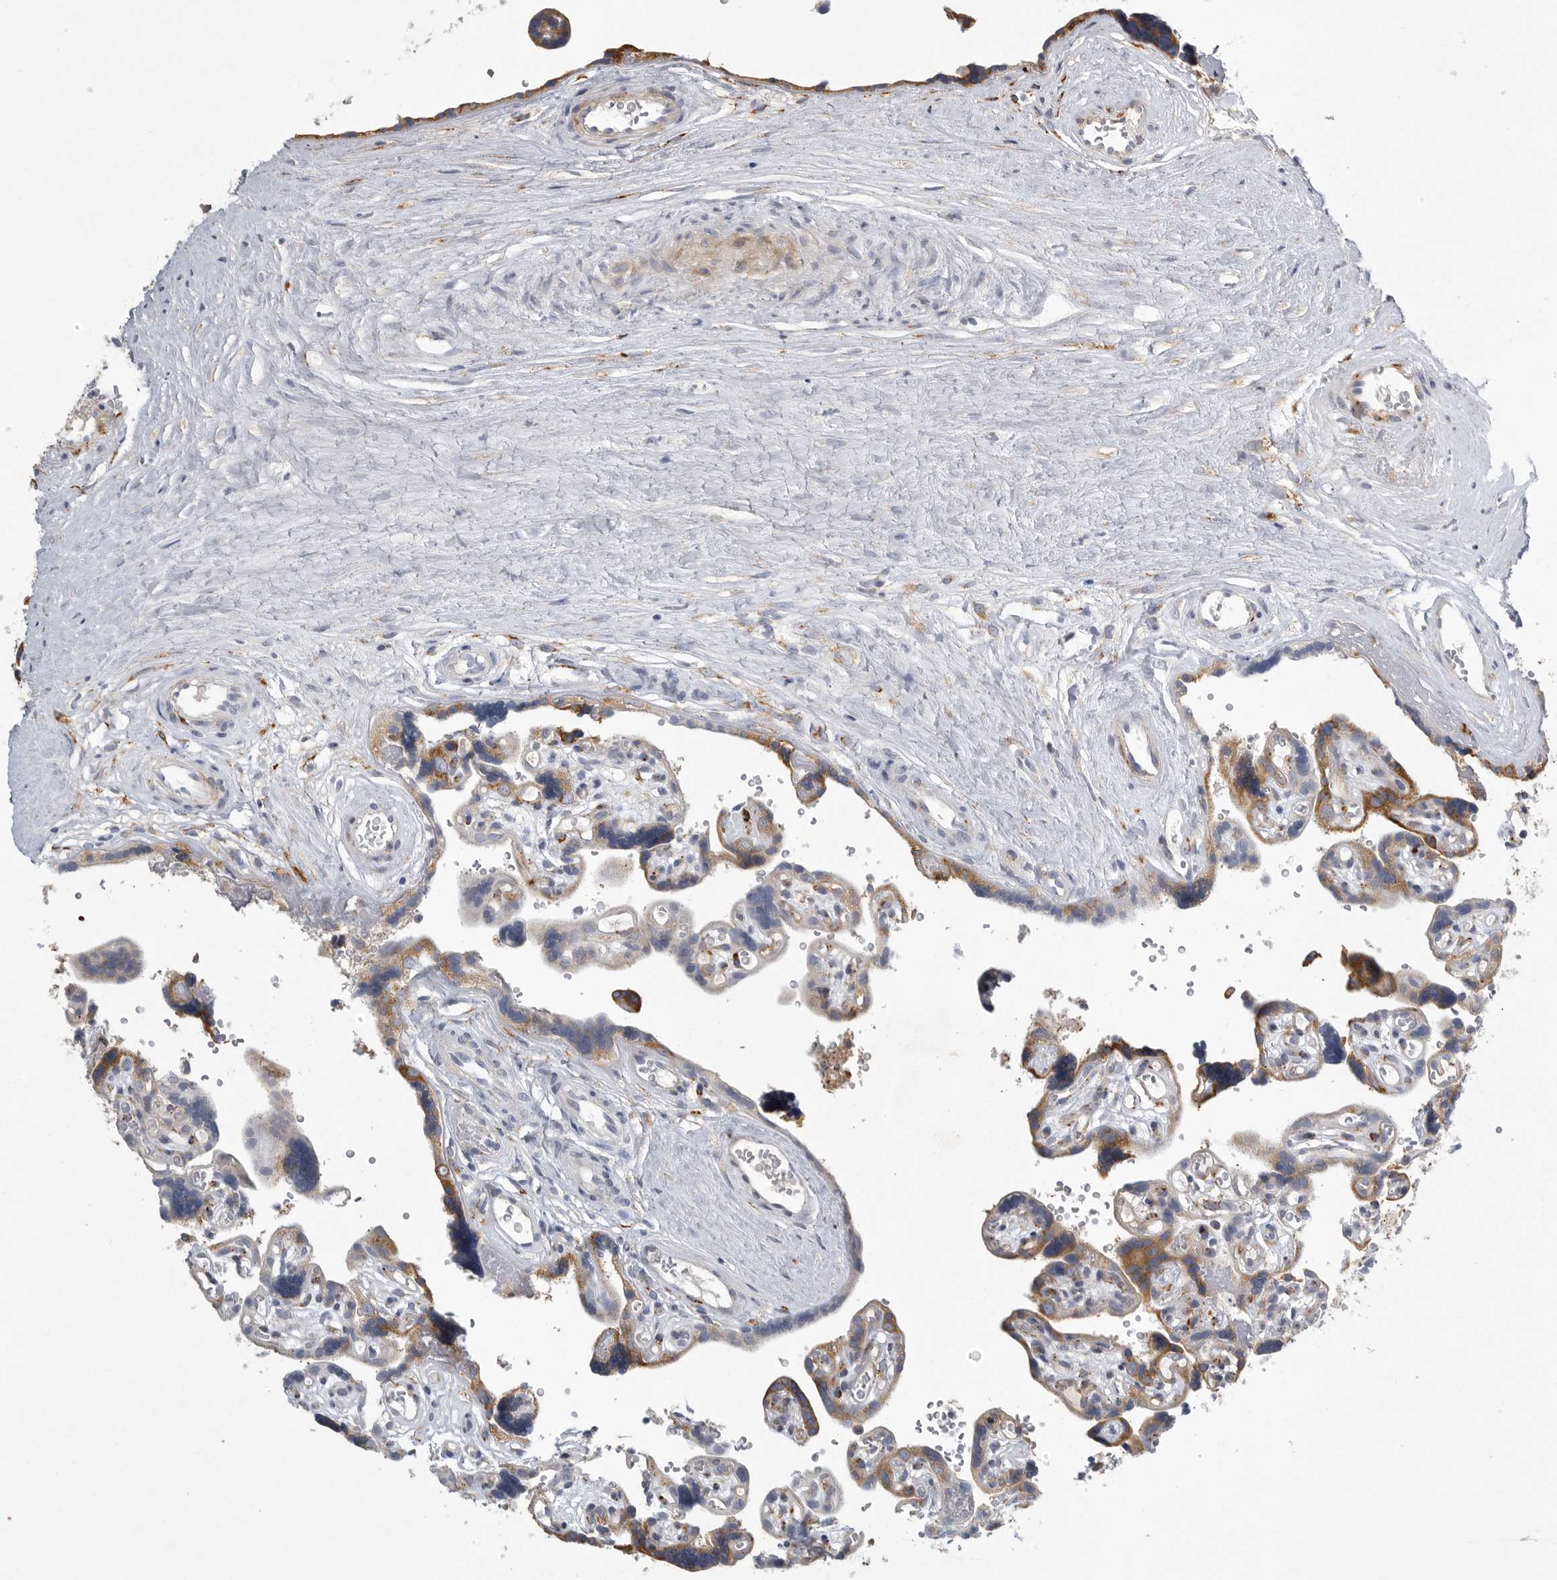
{"staining": {"intensity": "strong", "quantity": ">75%", "location": "cytoplasmic/membranous"}, "tissue": "placenta", "cell_type": "Decidual cells", "image_type": "normal", "snomed": [{"axis": "morphology", "description": "Normal tissue, NOS"}, {"axis": "topography", "description": "Placenta"}], "caption": "This is a photomicrograph of immunohistochemistry (IHC) staining of unremarkable placenta, which shows strong expression in the cytoplasmic/membranous of decidual cells.", "gene": "MINPP1", "patient": {"sex": "female", "age": 30}}